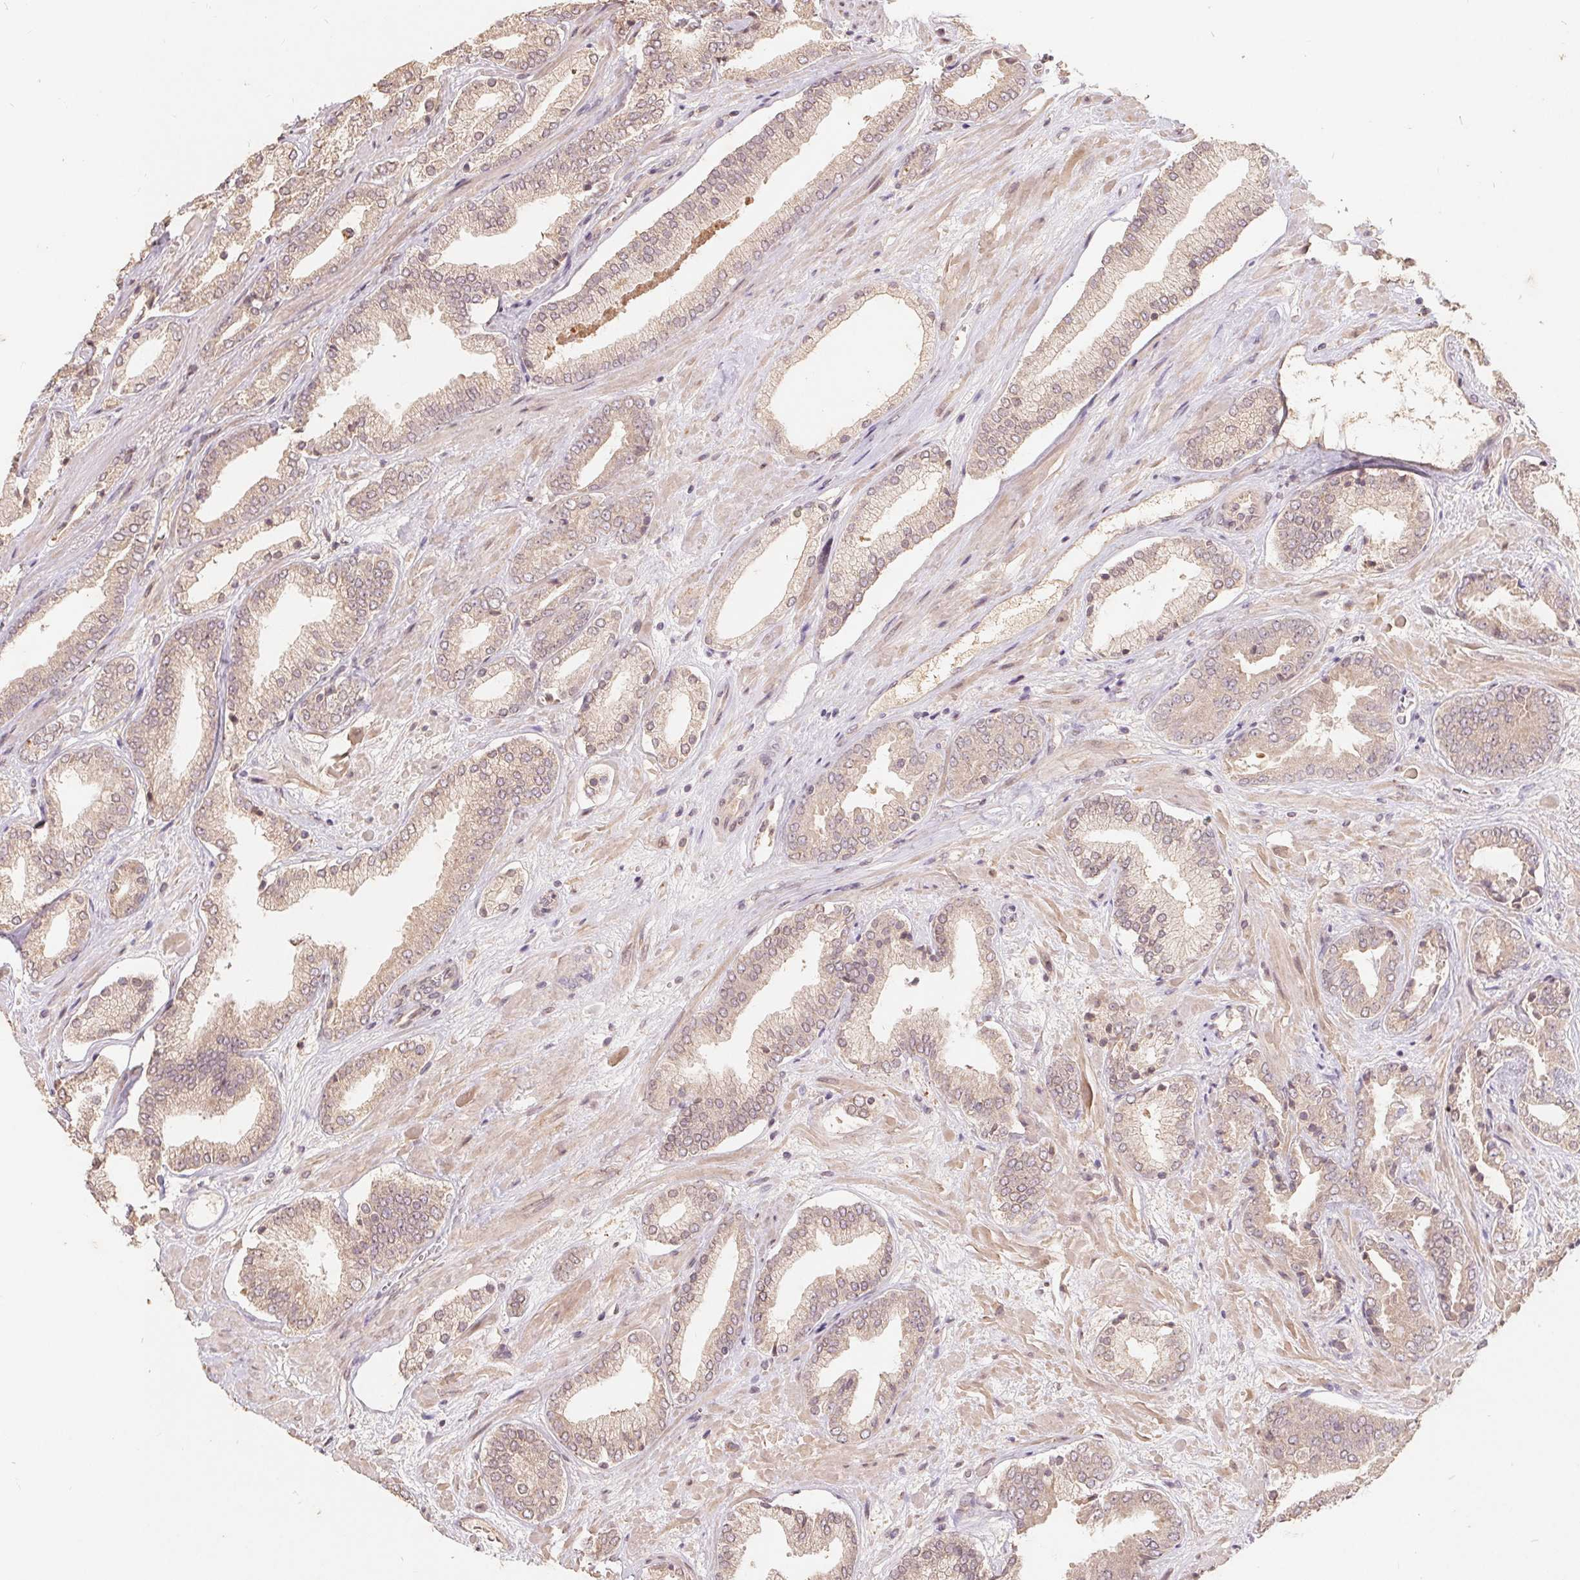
{"staining": {"intensity": "weak", "quantity": ">75%", "location": "cytoplasmic/membranous"}, "tissue": "prostate cancer", "cell_type": "Tumor cells", "image_type": "cancer", "snomed": [{"axis": "morphology", "description": "Adenocarcinoma, High grade"}, {"axis": "topography", "description": "Prostate"}], "caption": "An IHC image of neoplastic tissue is shown. Protein staining in brown shows weak cytoplasmic/membranous positivity in prostate cancer within tumor cells.", "gene": "CDIPT", "patient": {"sex": "male", "age": 56}}